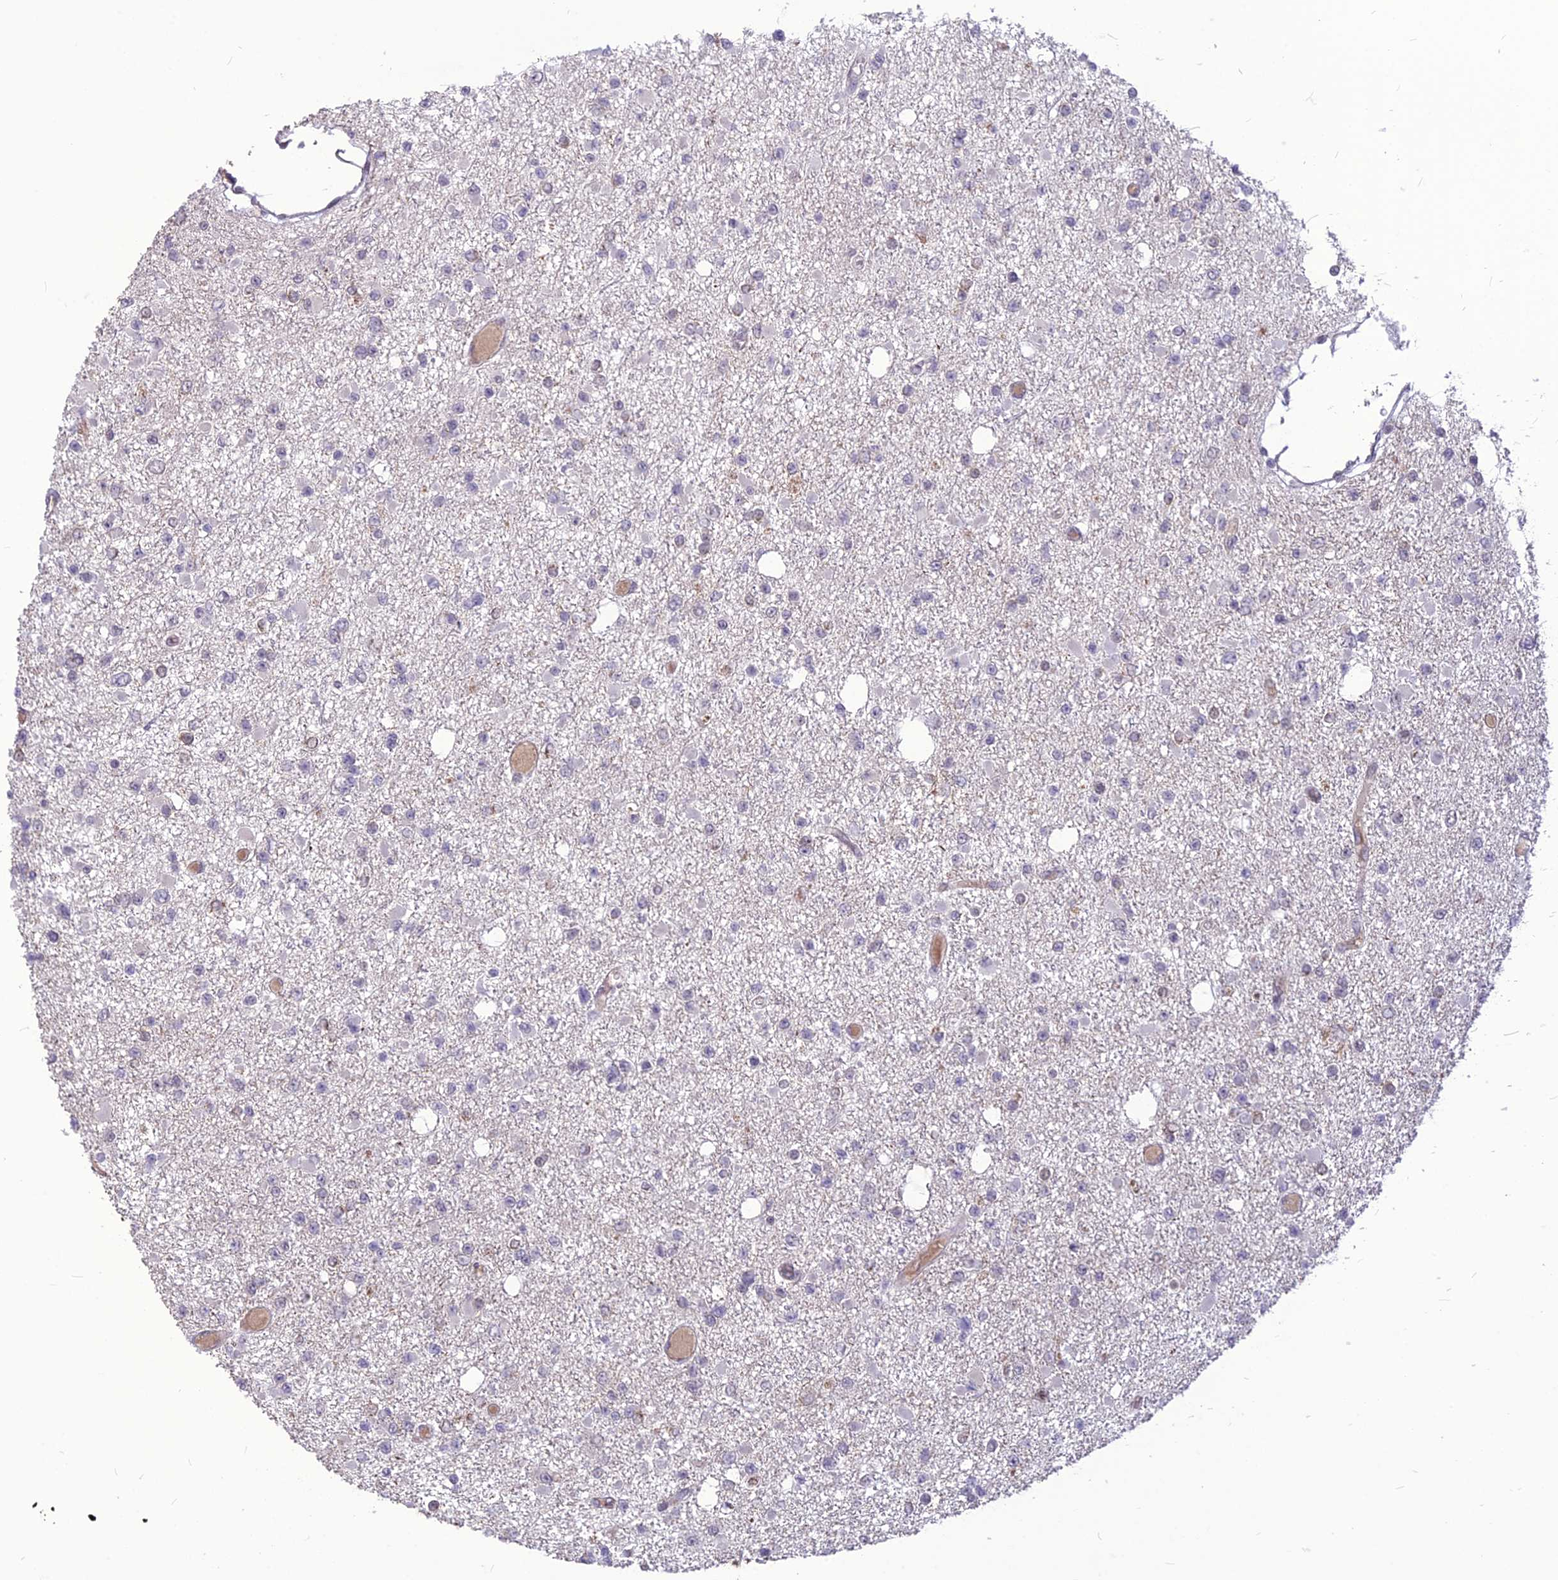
{"staining": {"intensity": "negative", "quantity": "none", "location": "none"}, "tissue": "glioma", "cell_type": "Tumor cells", "image_type": "cancer", "snomed": [{"axis": "morphology", "description": "Glioma, malignant, Low grade"}, {"axis": "topography", "description": "Brain"}], "caption": "Histopathology image shows no significant protein staining in tumor cells of low-grade glioma (malignant).", "gene": "DIS3", "patient": {"sex": "female", "age": 22}}